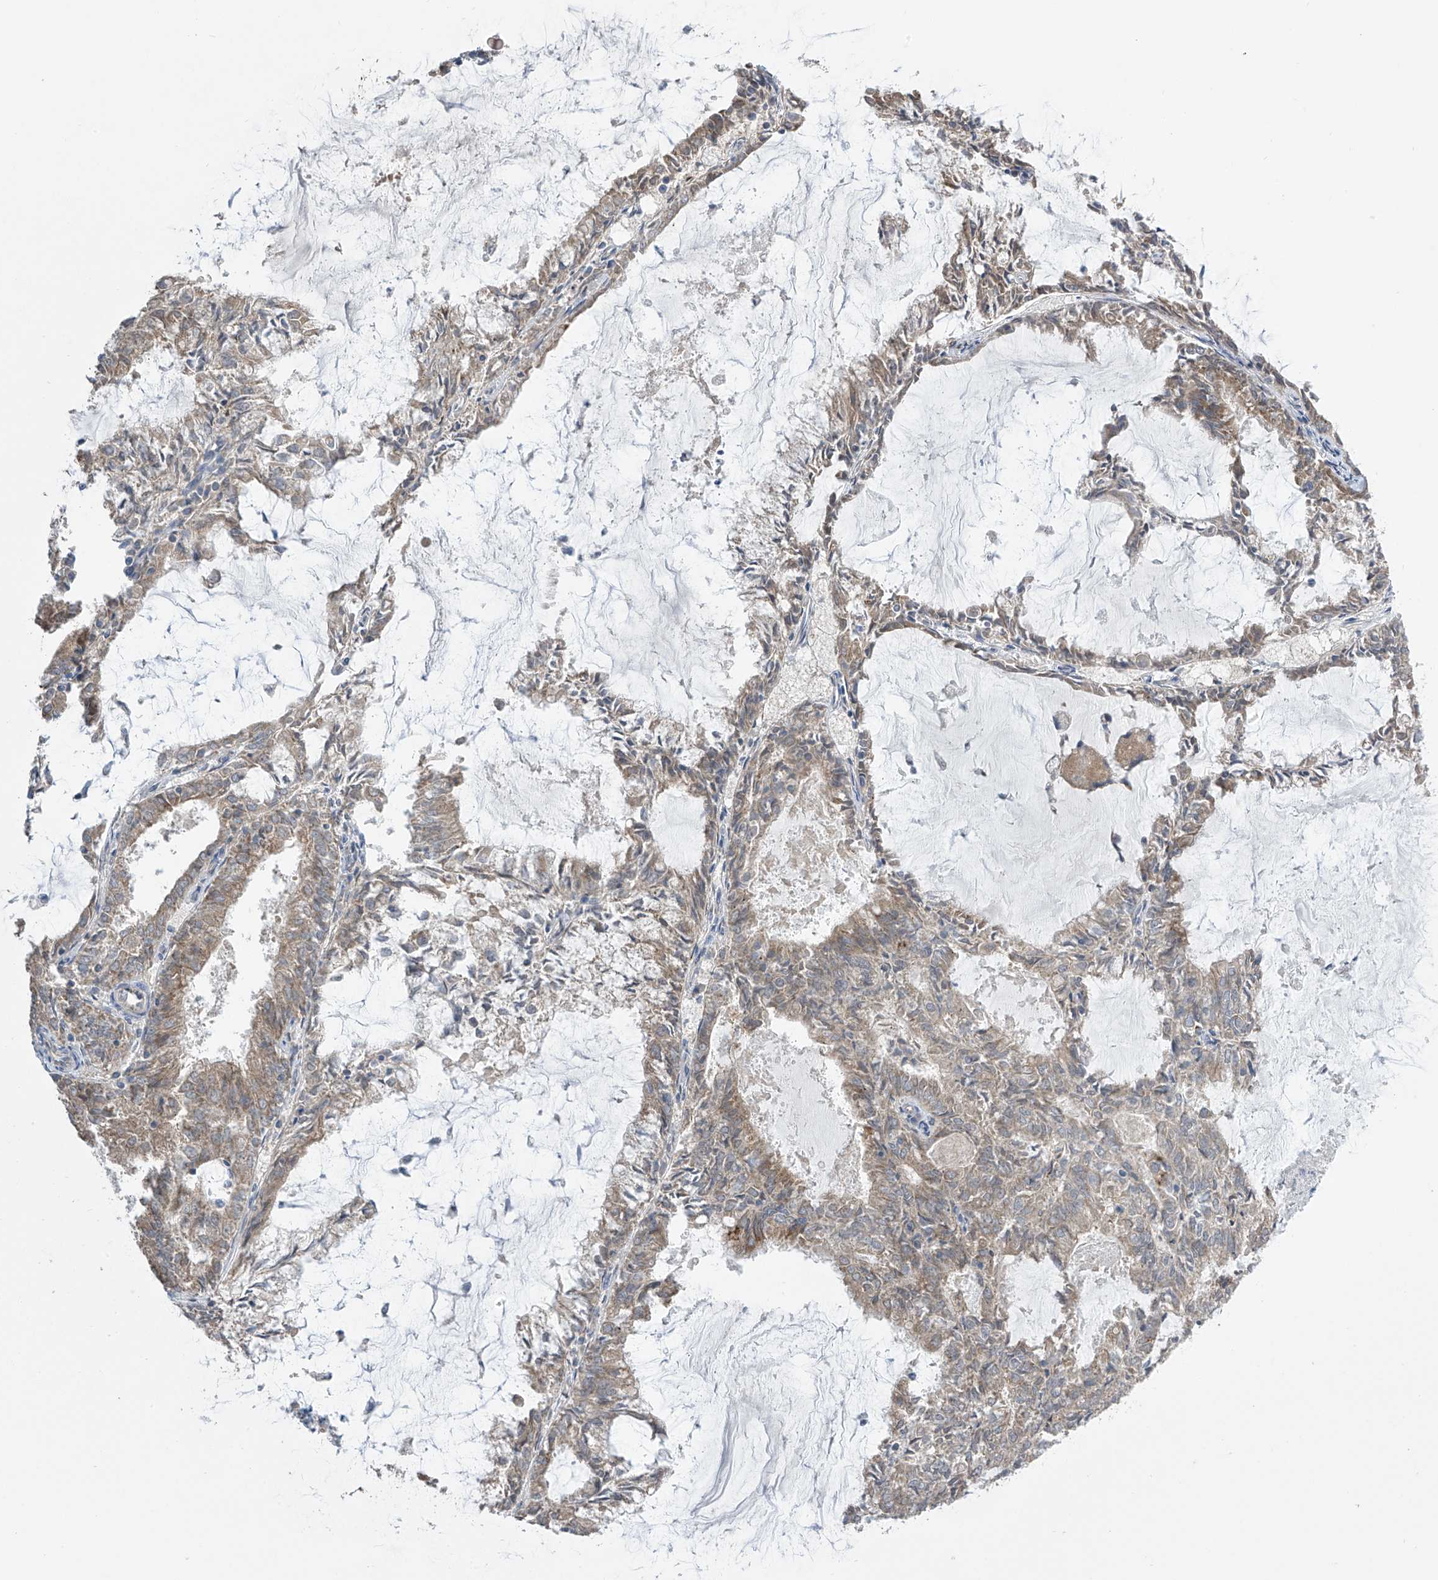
{"staining": {"intensity": "weak", "quantity": ">75%", "location": "cytoplasmic/membranous"}, "tissue": "endometrial cancer", "cell_type": "Tumor cells", "image_type": "cancer", "snomed": [{"axis": "morphology", "description": "Adenocarcinoma, NOS"}, {"axis": "topography", "description": "Endometrium"}], "caption": "IHC micrograph of neoplastic tissue: human endometrial cancer (adenocarcinoma) stained using immunohistochemistry reveals low levels of weak protein expression localized specifically in the cytoplasmic/membranous of tumor cells, appearing as a cytoplasmic/membranous brown color.", "gene": "PNPT1", "patient": {"sex": "female", "age": 57}}